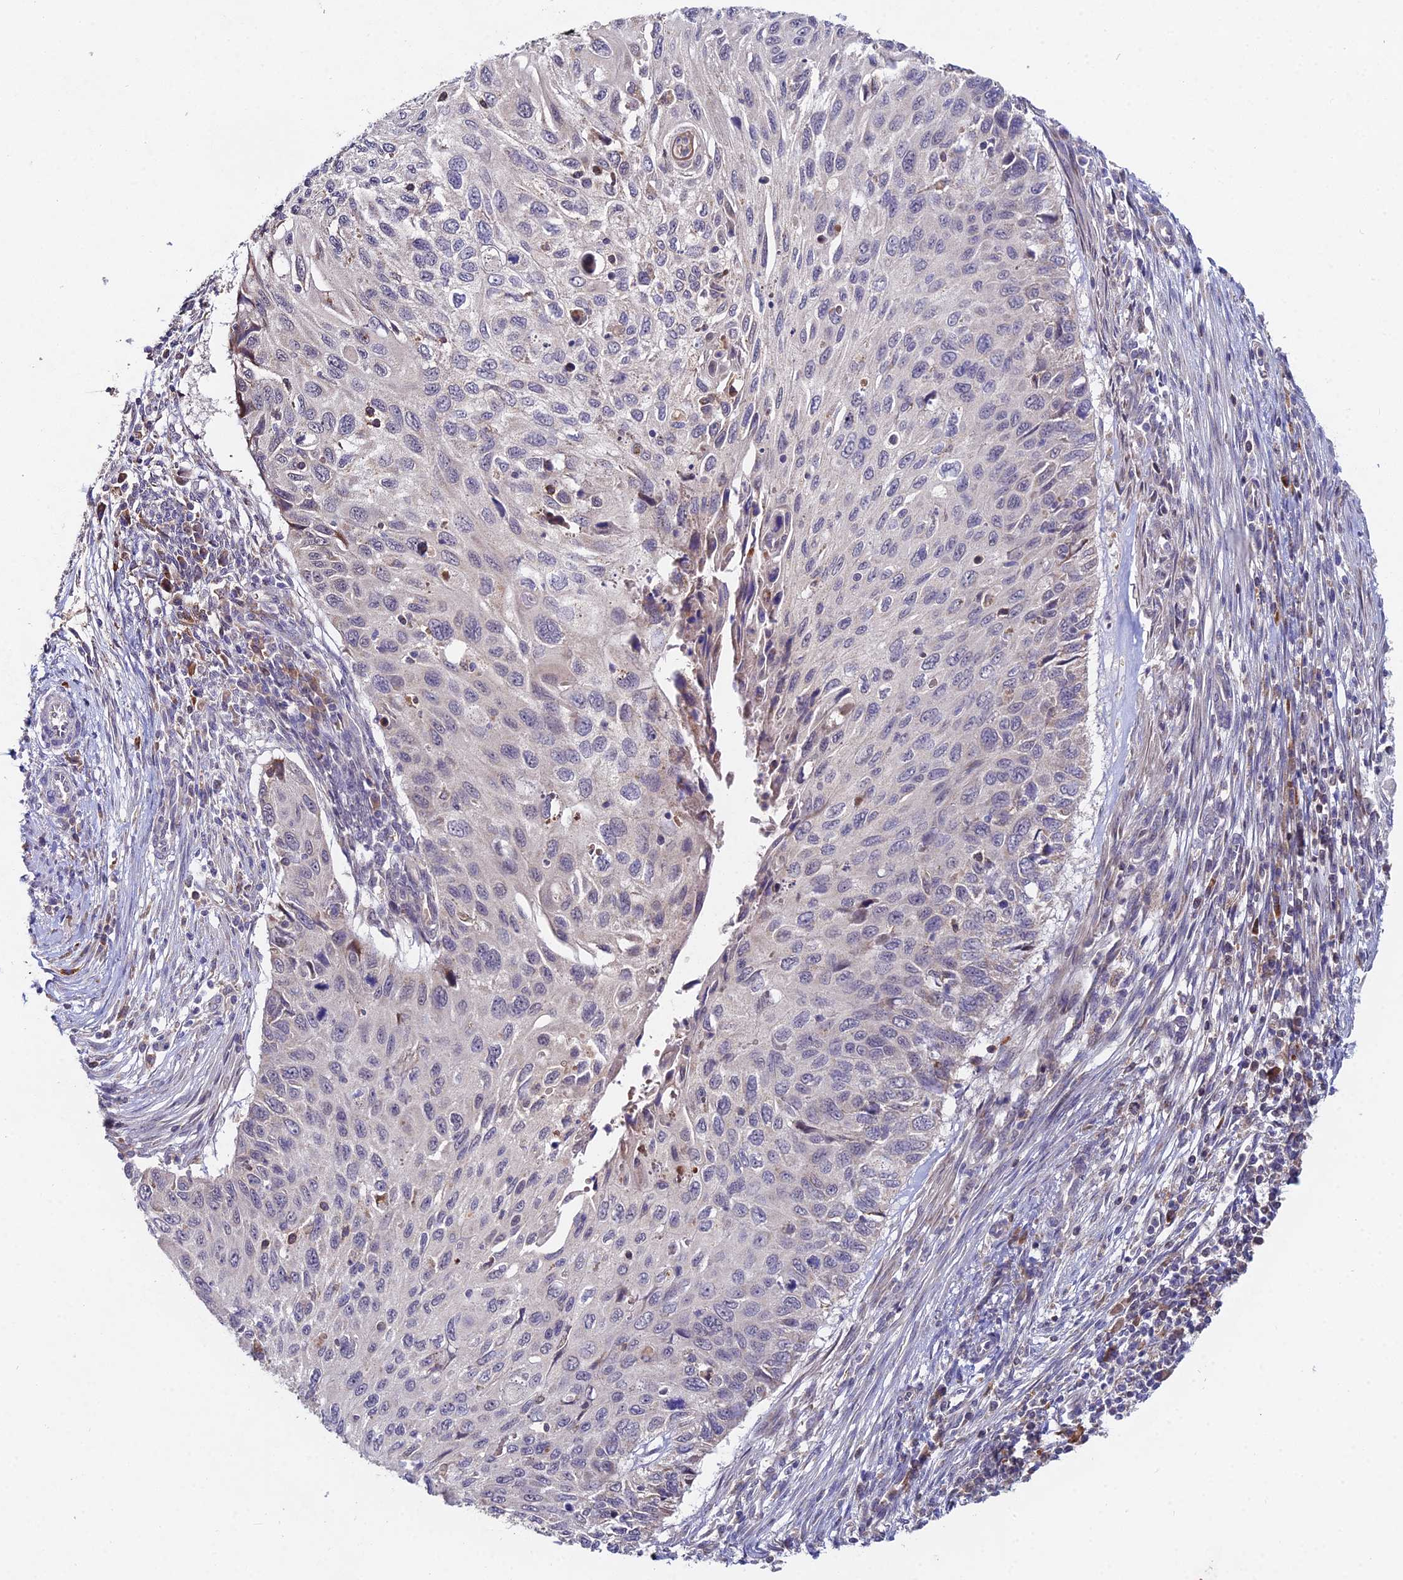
{"staining": {"intensity": "negative", "quantity": "none", "location": "none"}, "tissue": "cervical cancer", "cell_type": "Tumor cells", "image_type": "cancer", "snomed": [{"axis": "morphology", "description": "Squamous cell carcinoma, NOS"}, {"axis": "topography", "description": "Cervix"}], "caption": "A high-resolution photomicrograph shows immunohistochemistry (IHC) staining of cervical cancer, which exhibits no significant positivity in tumor cells.", "gene": "WDR43", "patient": {"sex": "female", "age": 70}}